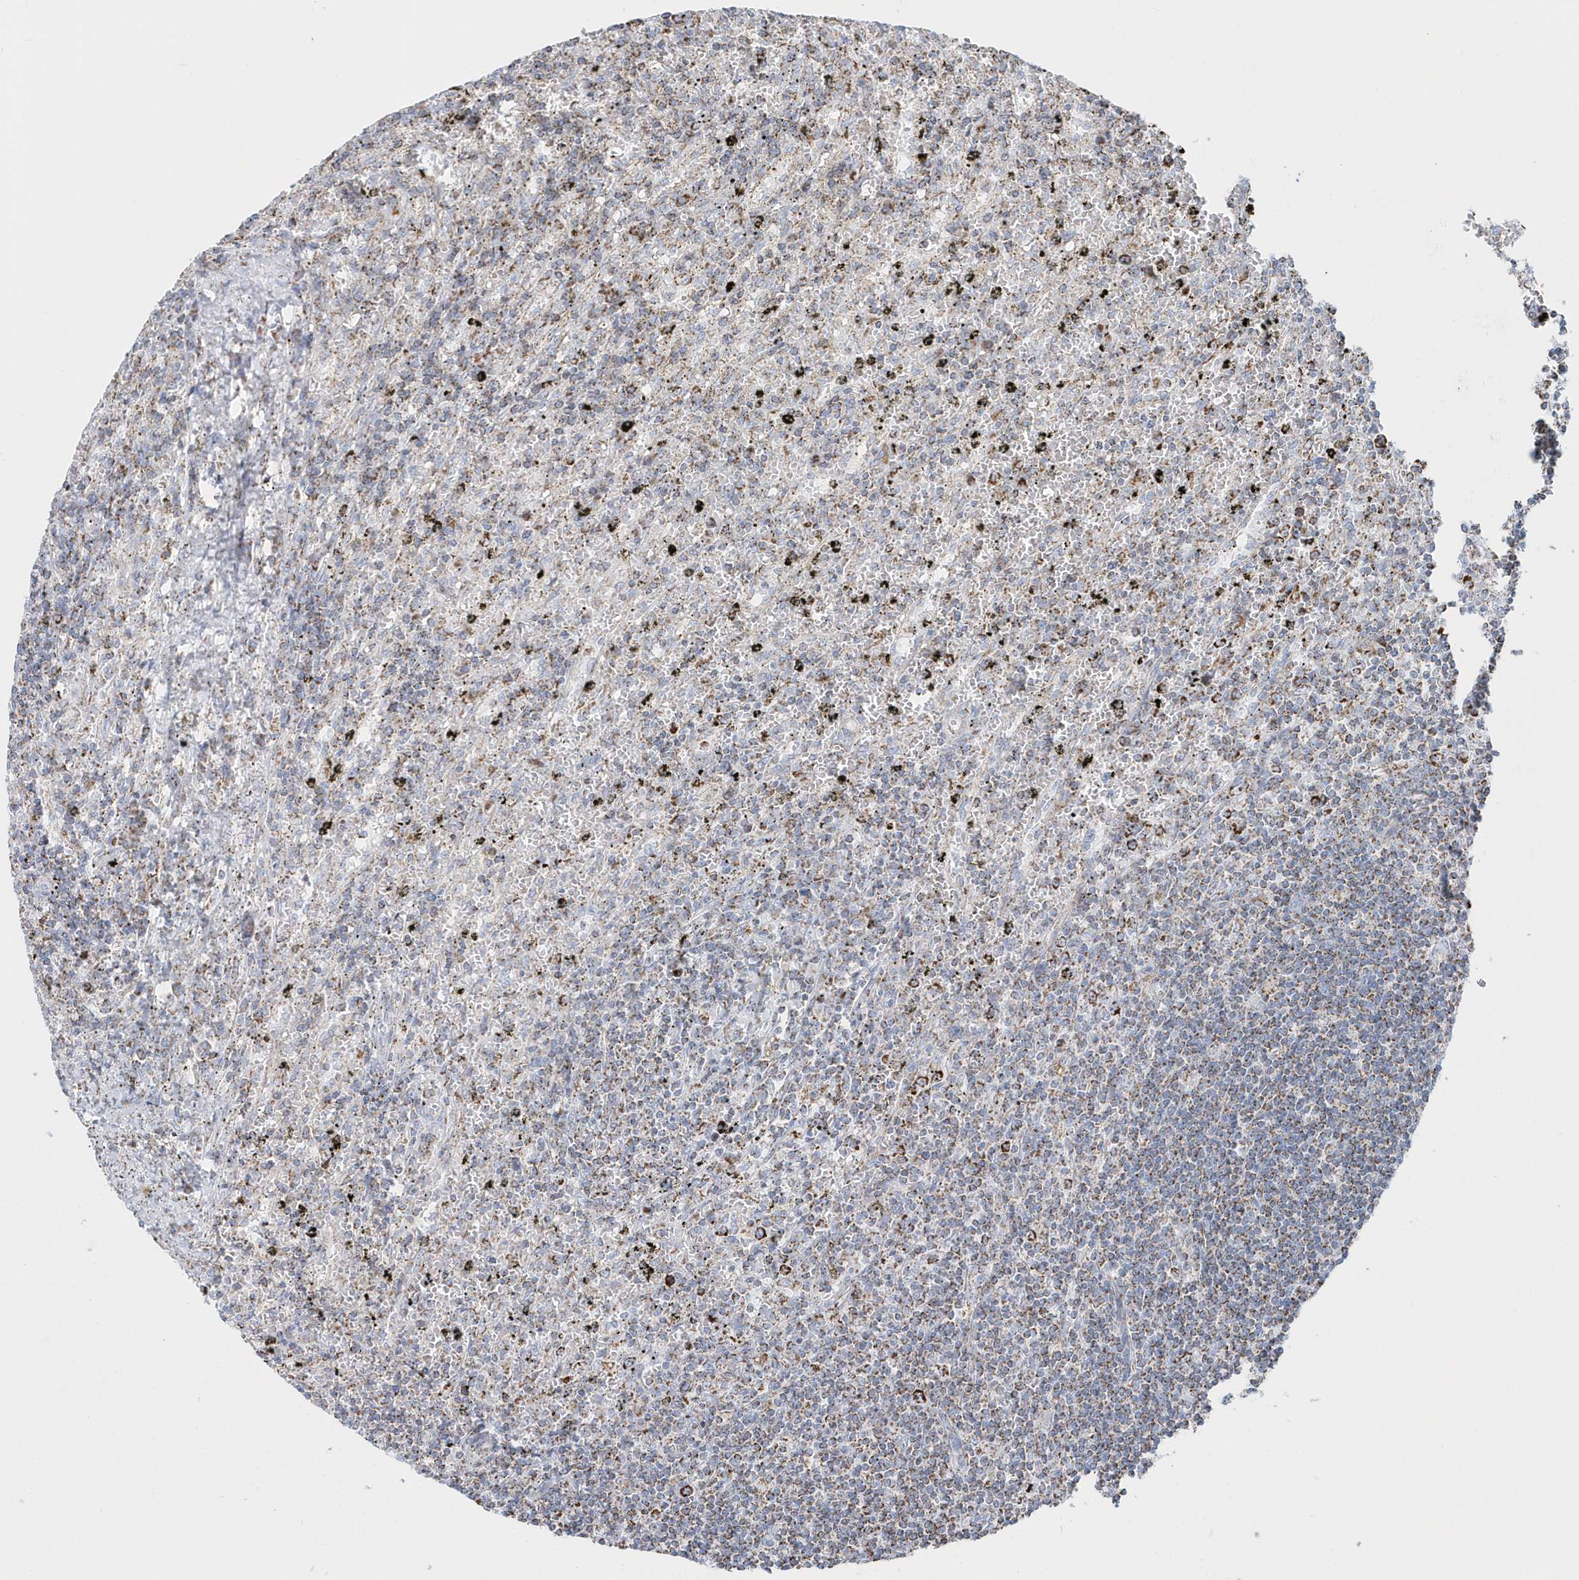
{"staining": {"intensity": "moderate", "quantity": ">75%", "location": "cytoplasmic/membranous"}, "tissue": "lymphoma", "cell_type": "Tumor cells", "image_type": "cancer", "snomed": [{"axis": "morphology", "description": "Malignant lymphoma, non-Hodgkin's type, Low grade"}, {"axis": "topography", "description": "Spleen"}], "caption": "Low-grade malignant lymphoma, non-Hodgkin's type stained with IHC exhibits moderate cytoplasmic/membranous expression in approximately >75% of tumor cells.", "gene": "TMCO6", "patient": {"sex": "male", "age": 76}}